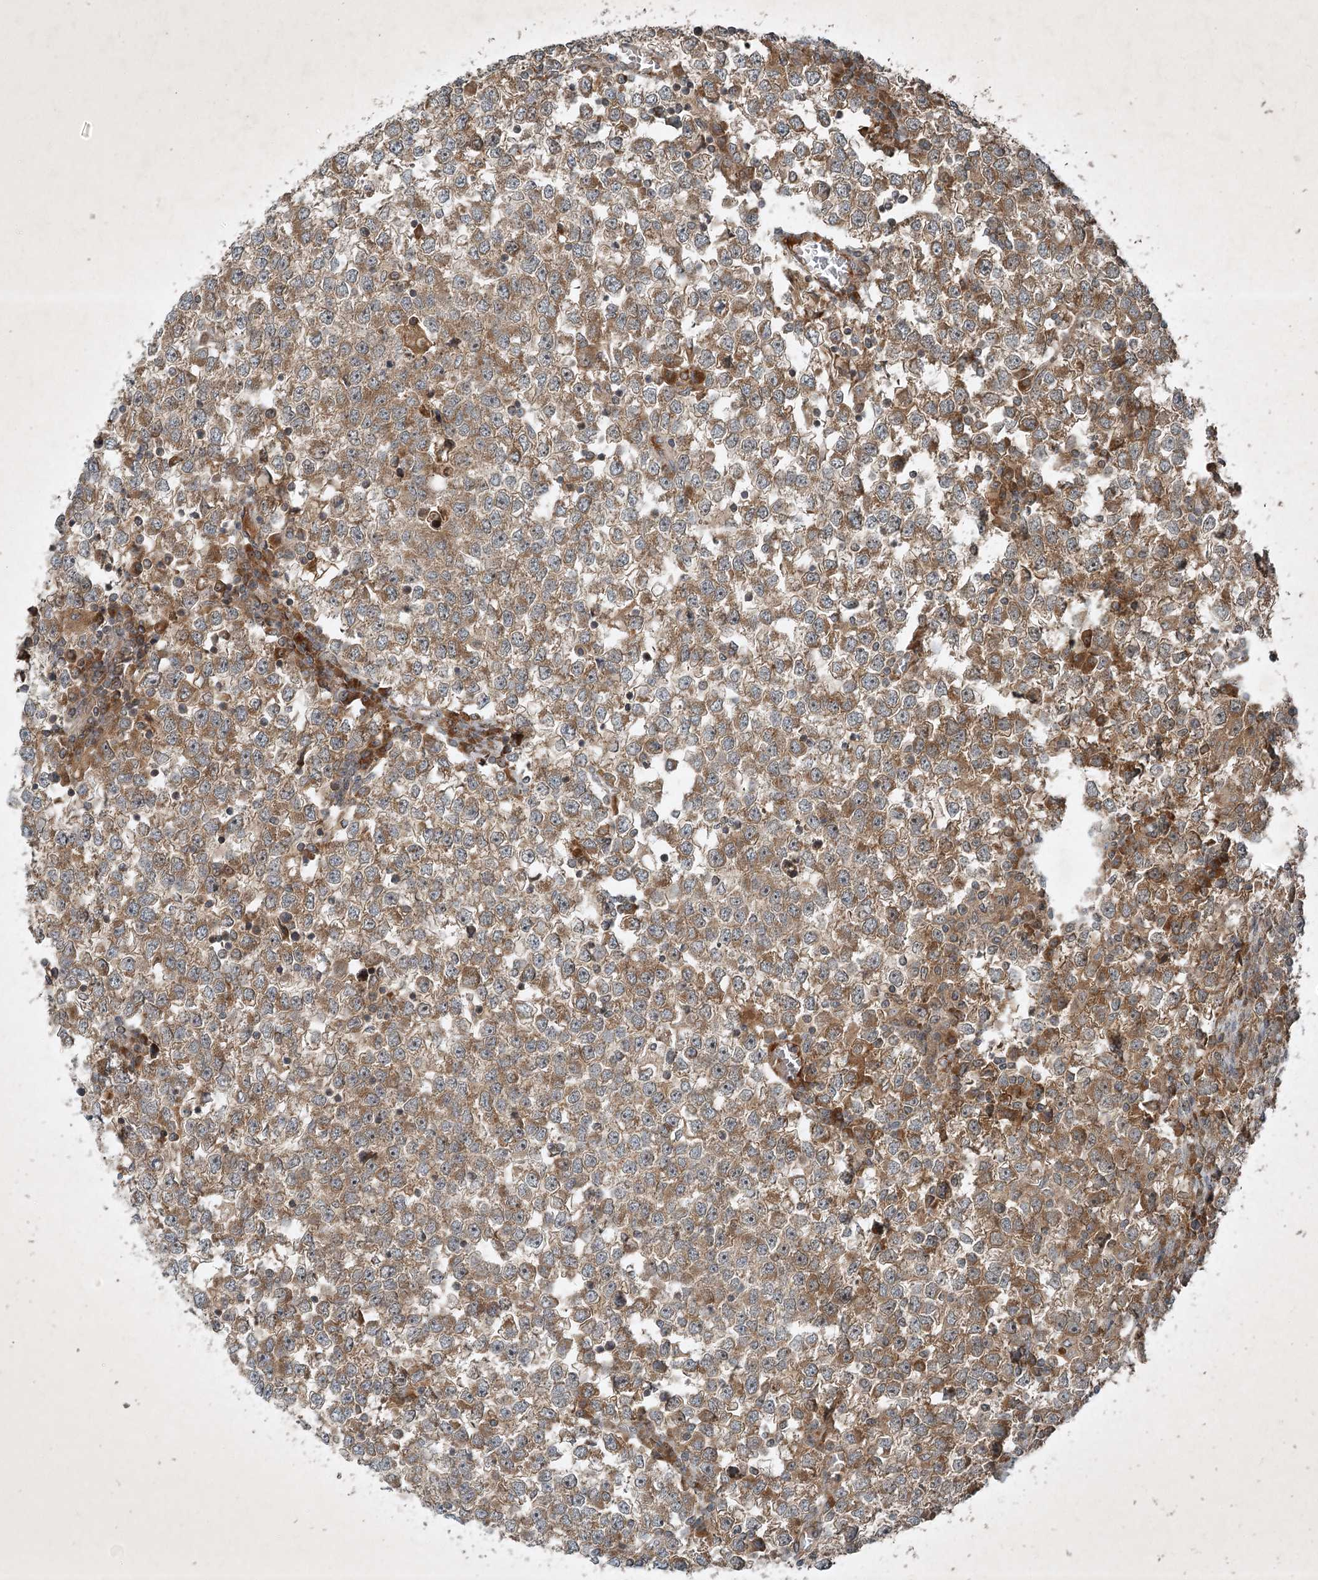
{"staining": {"intensity": "moderate", "quantity": ">75%", "location": "cytoplasmic/membranous"}, "tissue": "testis cancer", "cell_type": "Tumor cells", "image_type": "cancer", "snomed": [{"axis": "morphology", "description": "Seminoma, NOS"}, {"axis": "topography", "description": "Testis"}], "caption": "Immunohistochemical staining of human testis cancer demonstrates medium levels of moderate cytoplasmic/membranous staining in about >75% of tumor cells.", "gene": "UNC93A", "patient": {"sex": "male", "age": 65}}